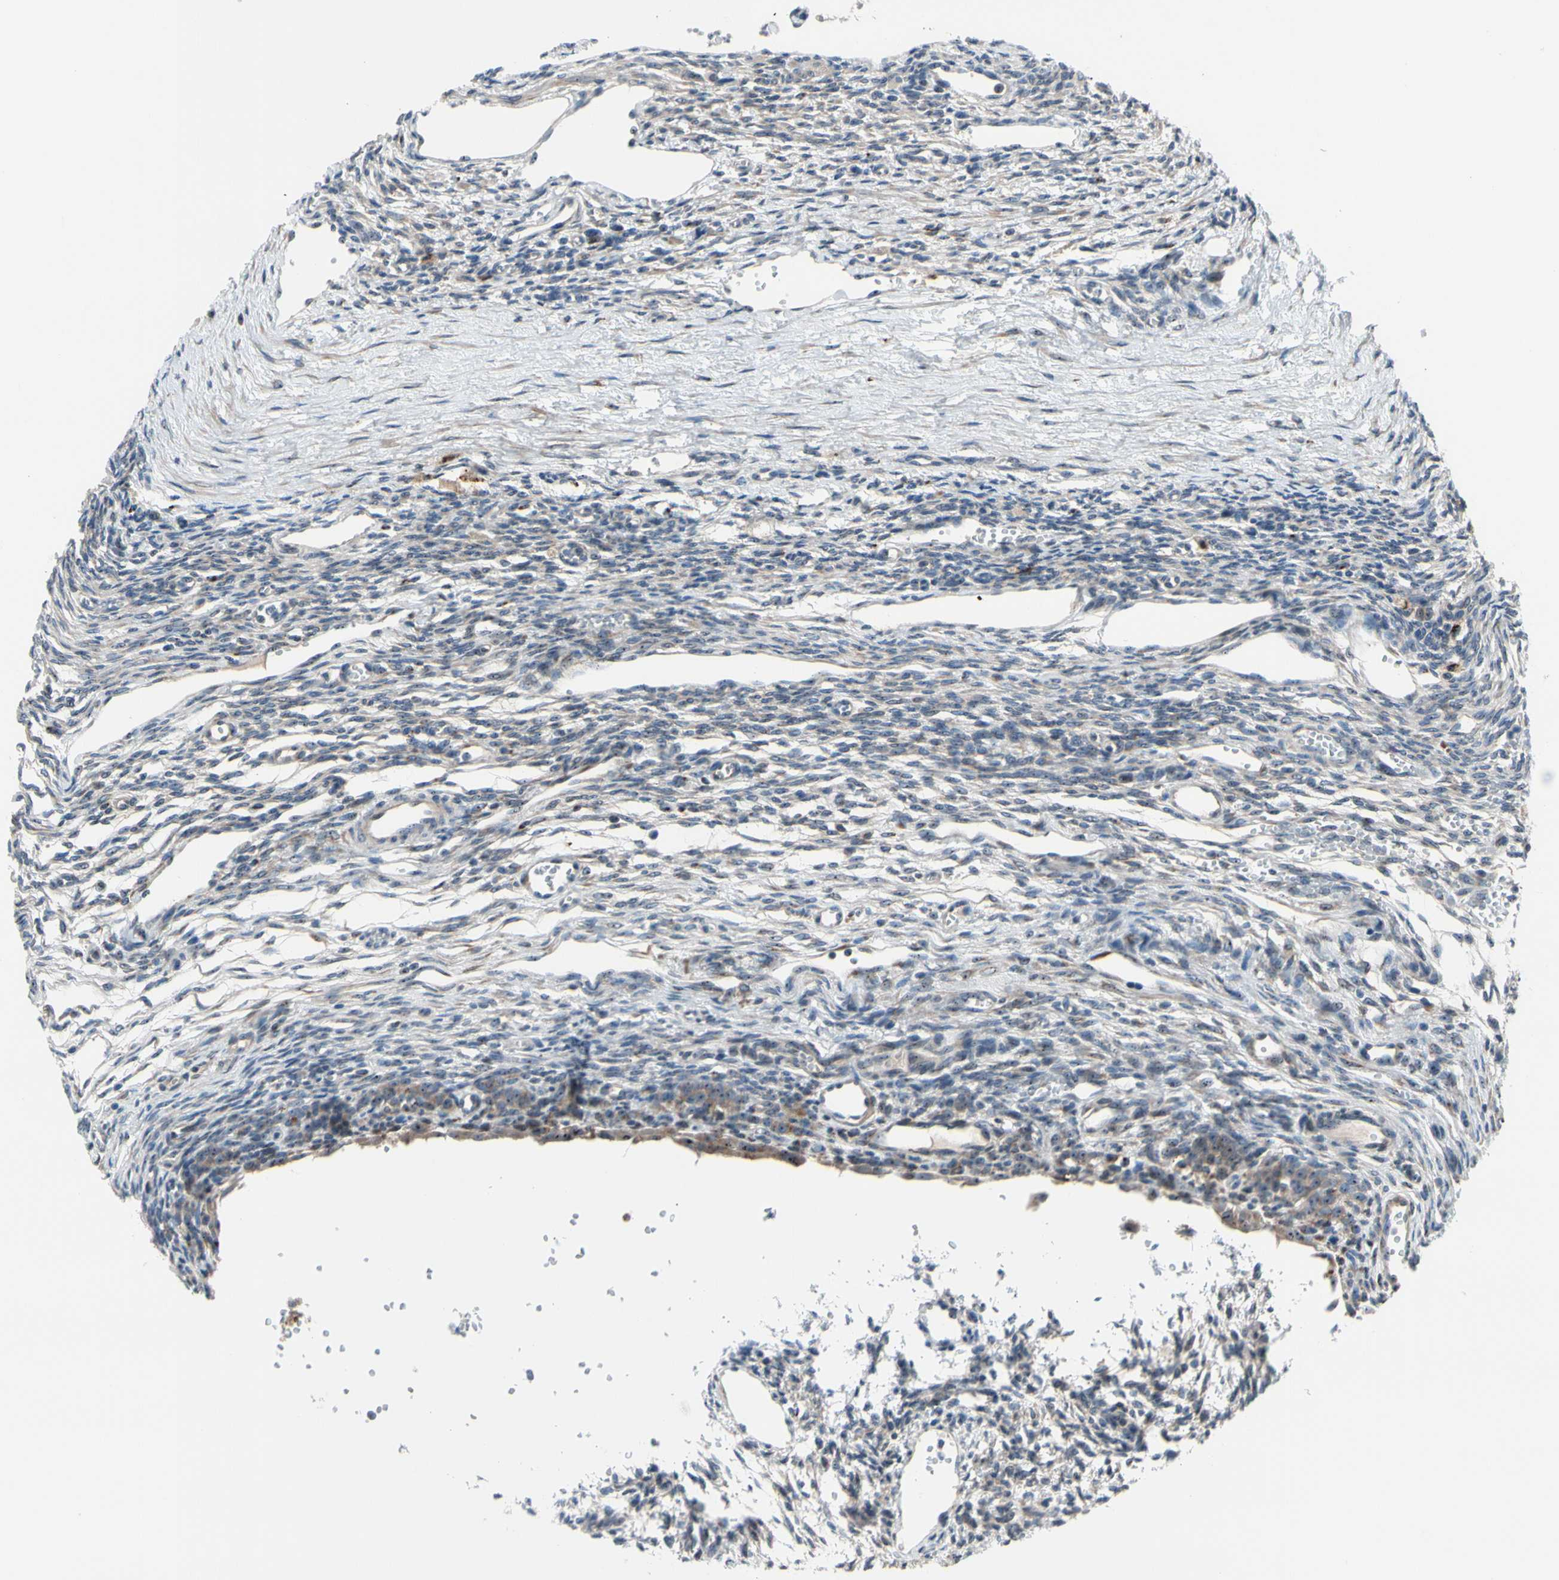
{"staining": {"intensity": "weak", "quantity": ">75%", "location": "cytoplasmic/membranous"}, "tissue": "ovary", "cell_type": "Follicle cells", "image_type": "normal", "snomed": [{"axis": "morphology", "description": "Normal tissue, NOS"}, {"axis": "topography", "description": "Ovary"}], "caption": "Protein expression analysis of unremarkable human ovary reveals weak cytoplasmic/membranous positivity in approximately >75% of follicle cells. The staining was performed using DAB (3,3'-diaminobenzidine), with brown indicating positive protein expression. Nuclei are stained blue with hematoxylin.", "gene": "TMED7", "patient": {"sex": "female", "age": 33}}